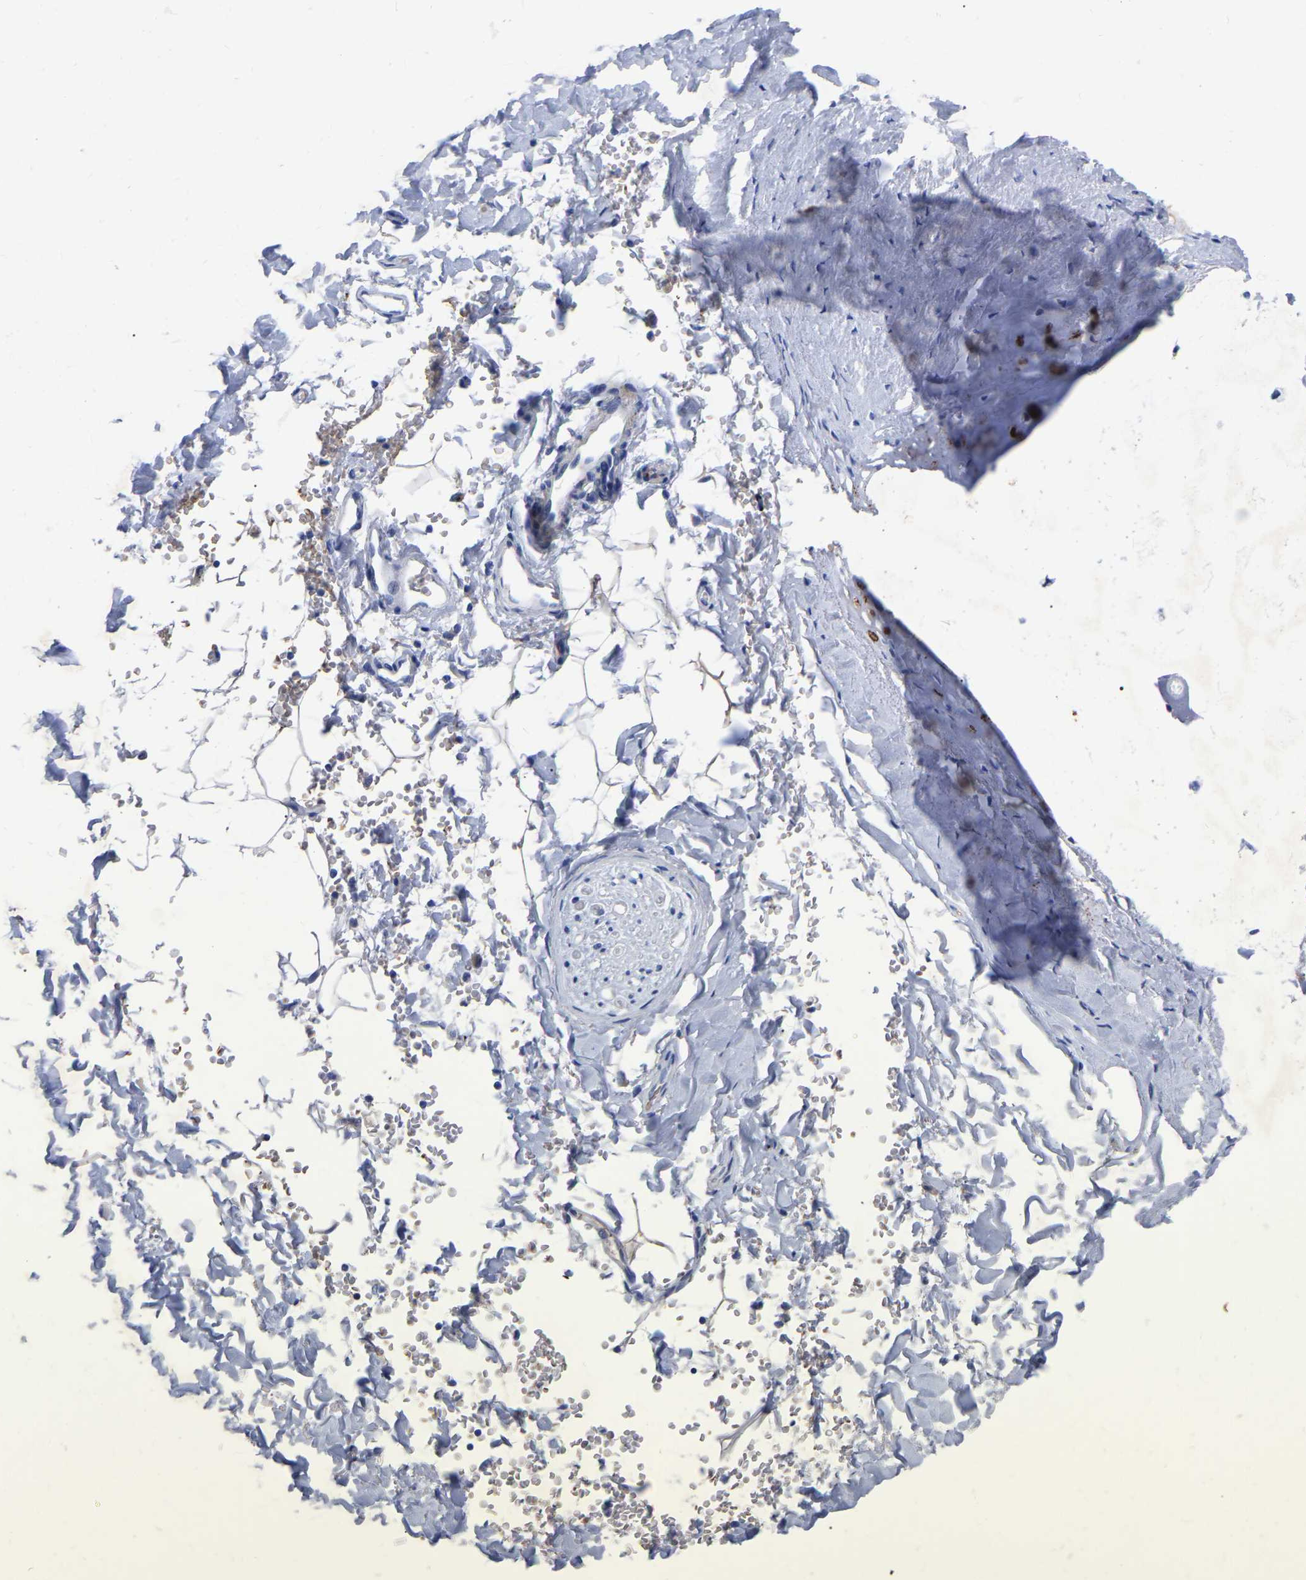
{"staining": {"intensity": "negative", "quantity": "none", "location": "none"}, "tissue": "adipose tissue", "cell_type": "Adipocytes", "image_type": "normal", "snomed": [{"axis": "morphology", "description": "Normal tissue, NOS"}, {"axis": "topography", "description": "Cartilage tissue"}, {"axis": "topography", "description": "Bronchus"}], "caption": "IHC micrograph of normal adipose tissue: human adipose tissue stained with DAB exhibits no significant protein positivity in adipocytes.", "gene": "GDF3", "patient": {"sex": "female", "age": 73}}